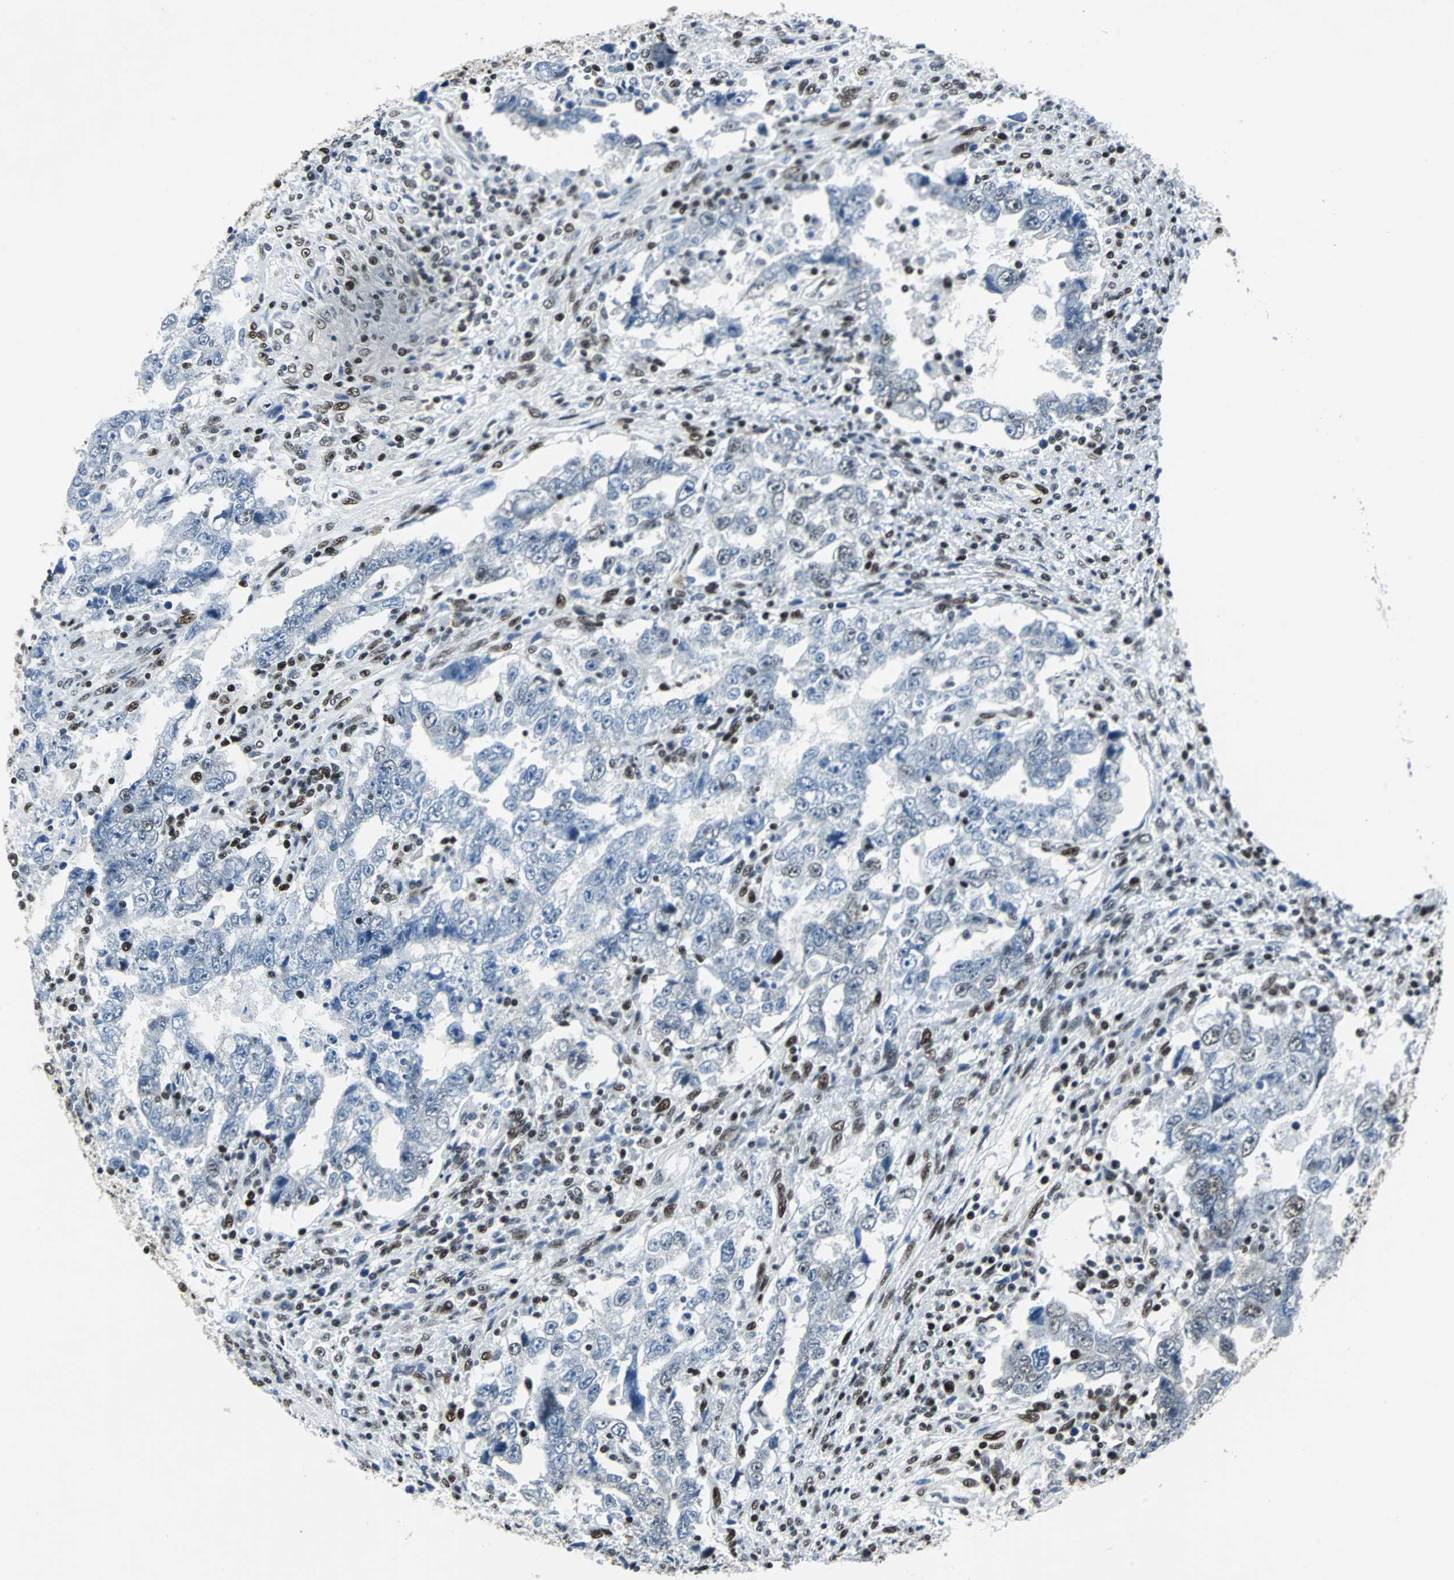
{"staining": {"intensity": "weak", "quantity": ">75%", "location": "nuclear"}, "tissue": "testis cancer", "cell_type": "Tumor cells", "image_type": "cancer", "snomed": [{"axis": "morphology", "description": "Carcinoma, Embryonal, NOS"}, {"axis": "topography", "description": "Testis"}], "caption": "Immunohistochemistry micrograph of embryonal carcinoma (testis) stained for a protein (brown), which demonstrates low levels of weak nuclear staining in approximately >75% of tumor cells.", "gene": "MEF2D", "patient": {"sex": "male", "age": 26}}